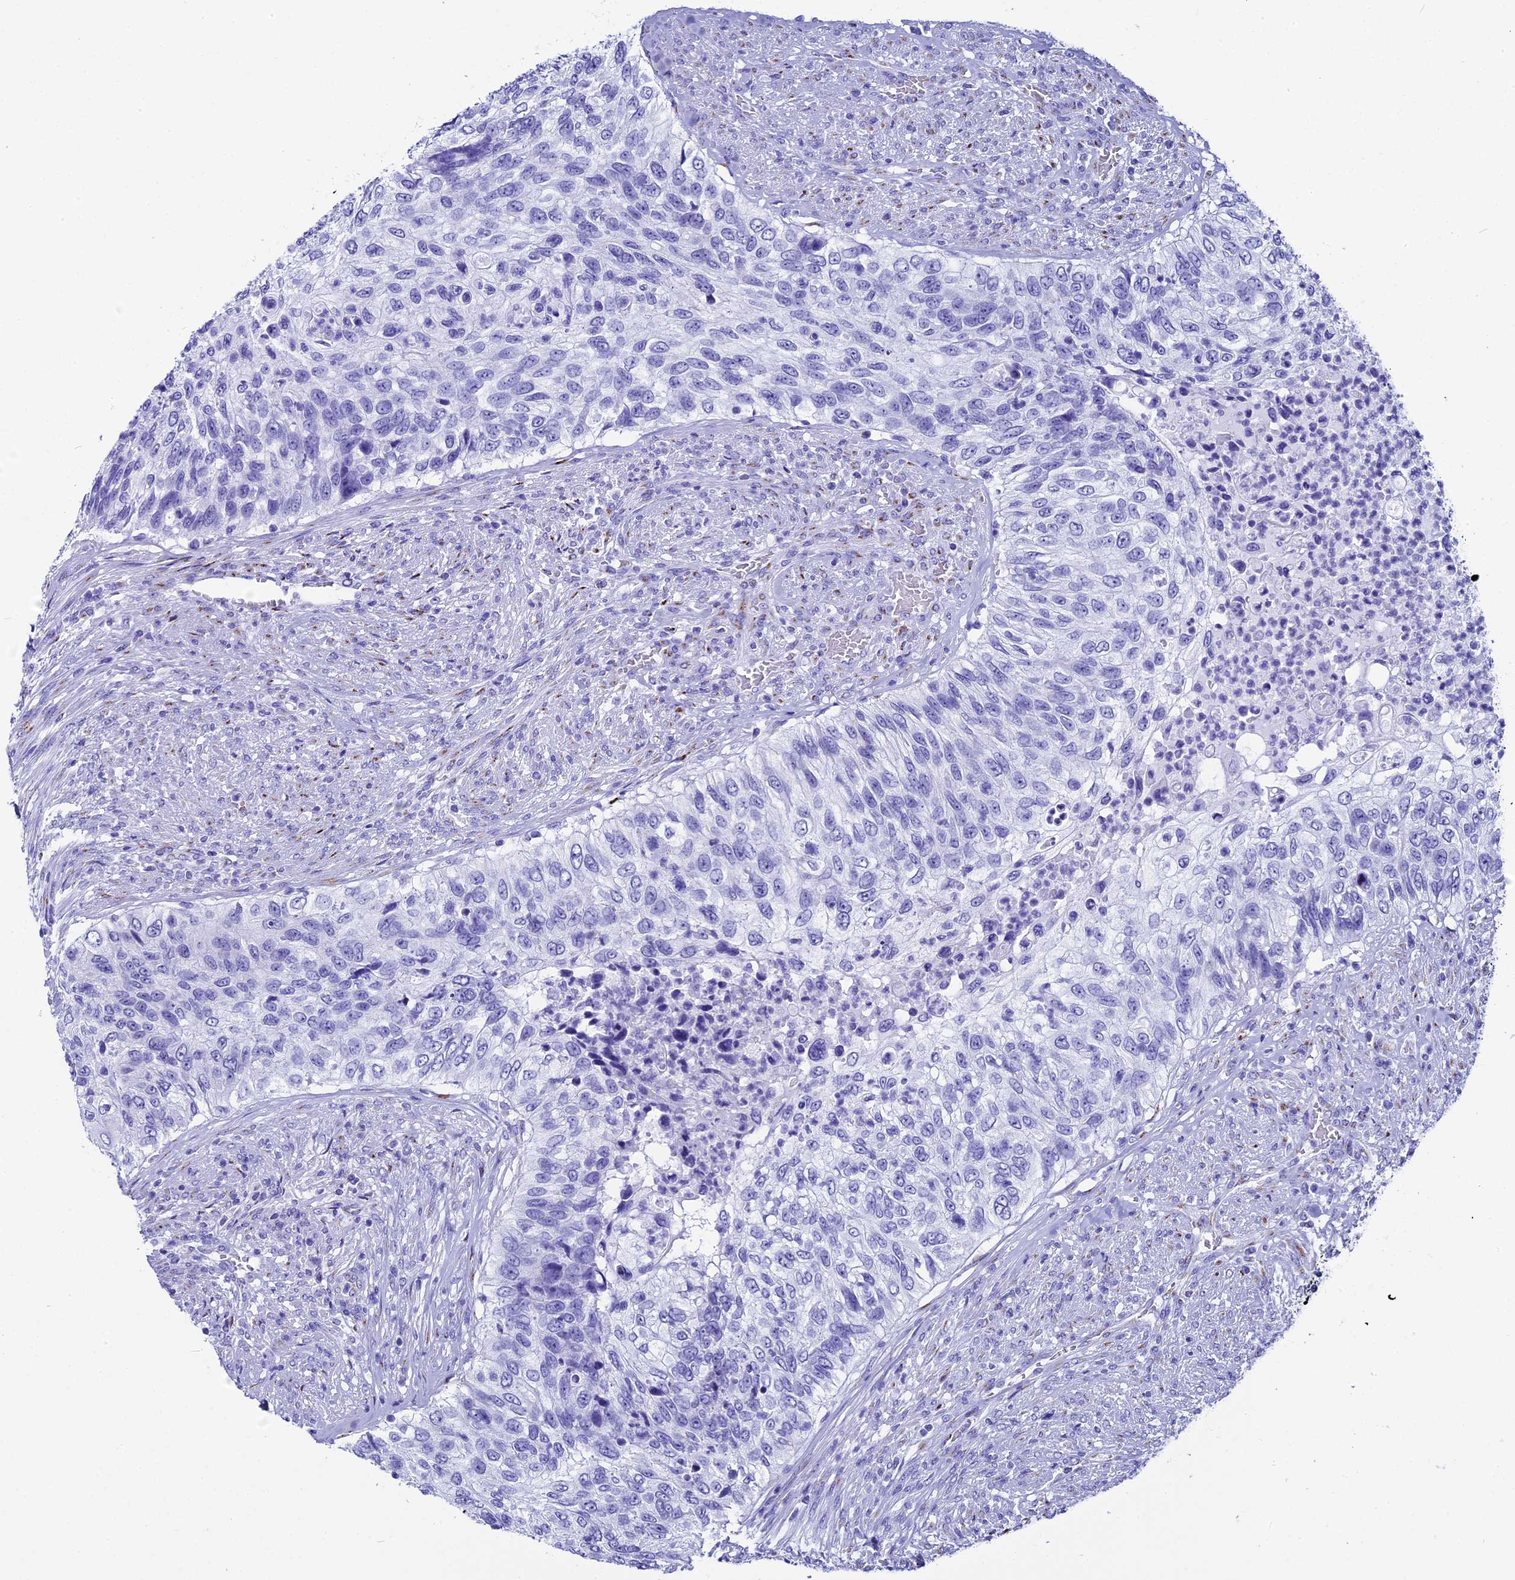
{"staining": {"intensity": "negative", "quantity": "none", "location": "none"}, "tissue": "urothelial cancer", "cell_type": "Tumor cells", "image_type": "cancer", "snomed": [{"axis": "morphology", "description": "Urothelial carcinoma, High grade"}, {"axis": "topography", "description": "Urinary bladder"}], "caption": "Immunohistochemistry (IHC) photomicrograph of neoplastic tissue: human urothelial cancer stained with DAB demonstrates no significant protein expression in tumor cells. (DAB immunohistochemistry (IHC) visualized using brightfield microscopy, high magnification).", "gene": "AP3B2", "patient": {"sex": "female", "age": 60}}